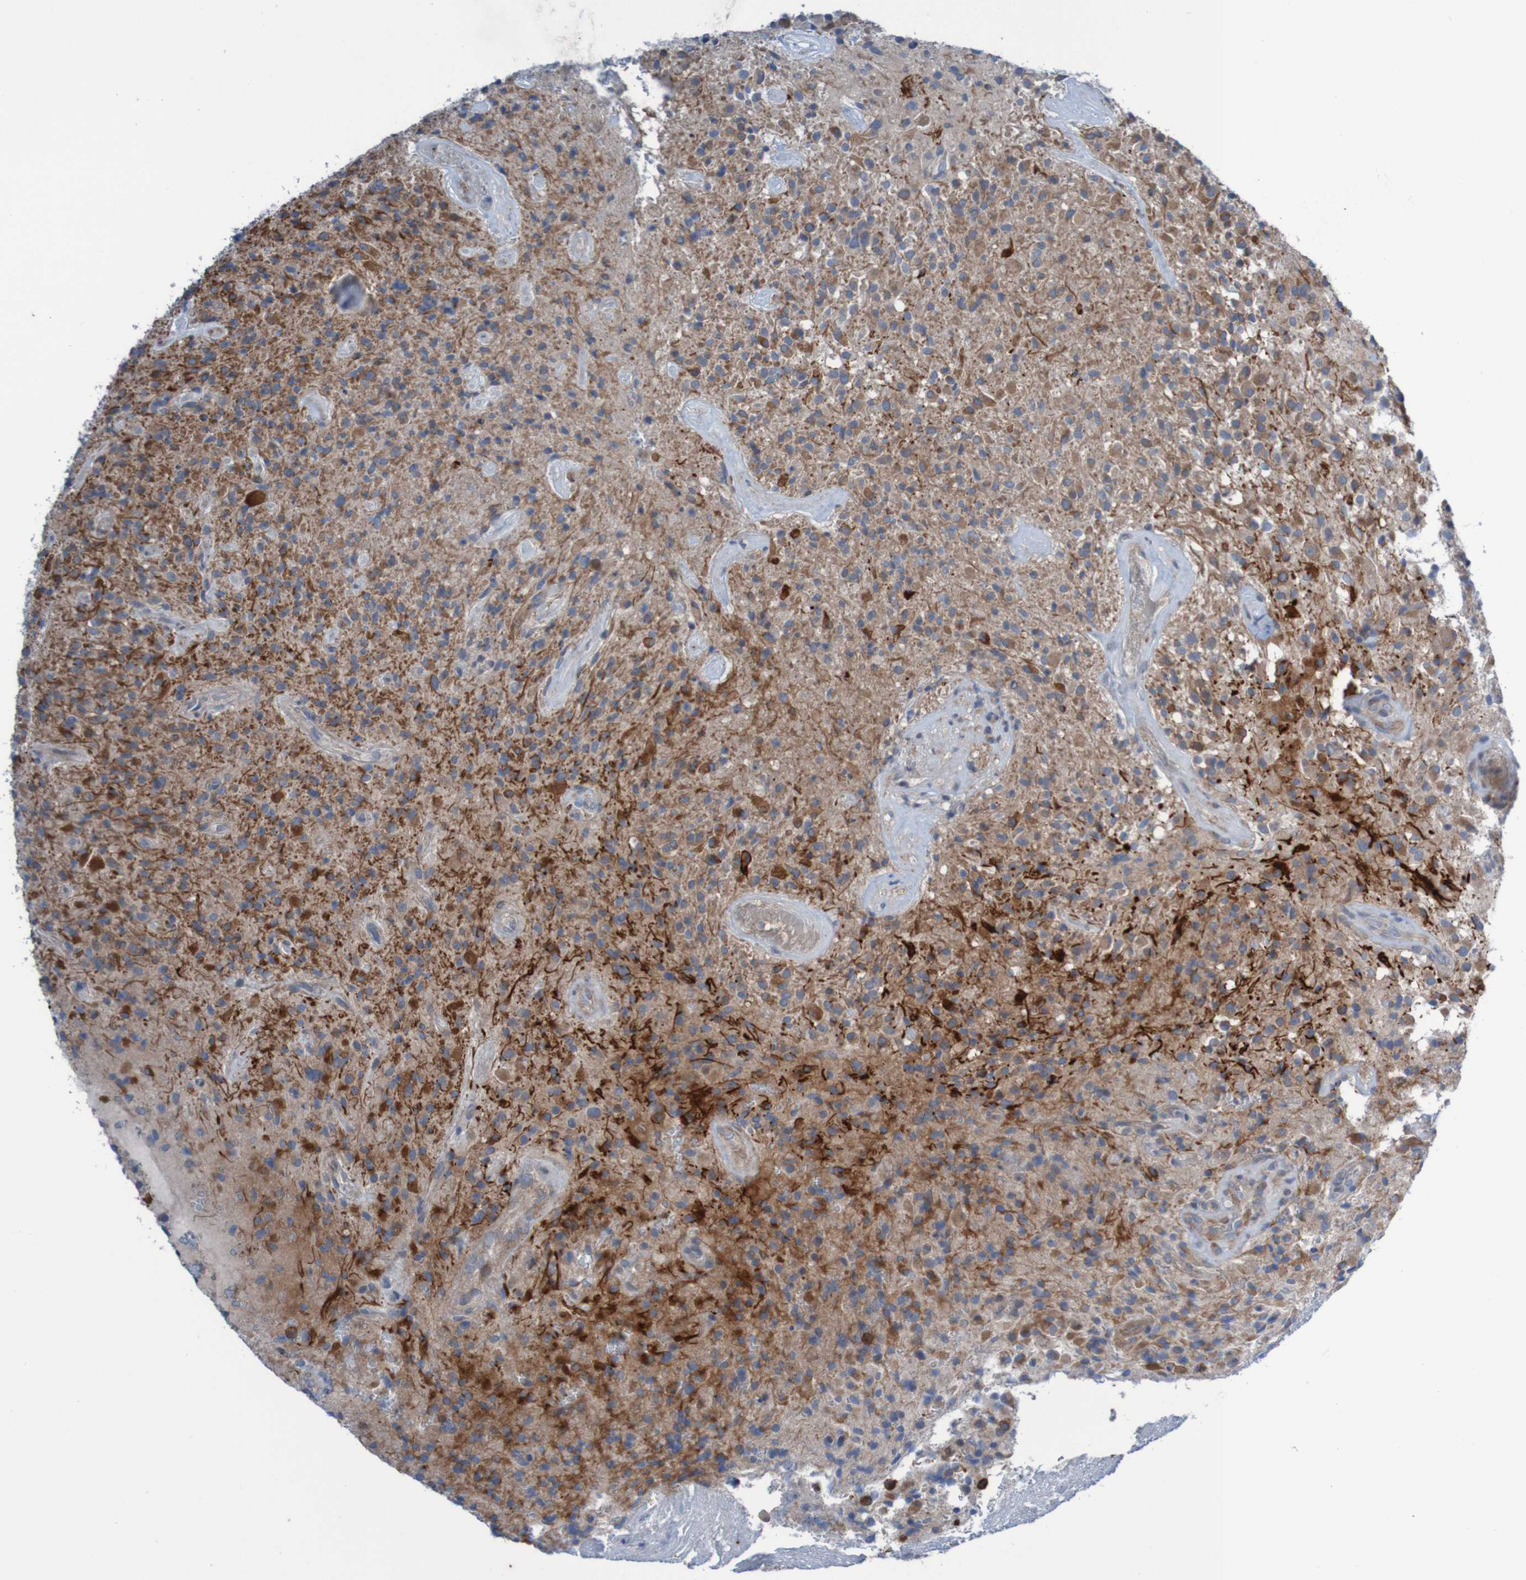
{"staining": {"intensity": "strong", "quantity": "<25%", "location": "cytoplasmic/membranous"}, "tissue": "glioma", "cell_type": "Tumor cells", "image_type": "cancer", "snomed": [{"axis": "morphology", "description": "Glioma, malignant, High grade"}, {"axis": "topography", "description": "Brain"}], "caption": "This is a photomicrograph of immunohistochemistry staining of malignant high-grade glioma, which shows strong staining in the cytoplasmic/membranous of tumor cells.", "gene": "ANGPT4", "patient": {"sex": "male", "age": 71}}